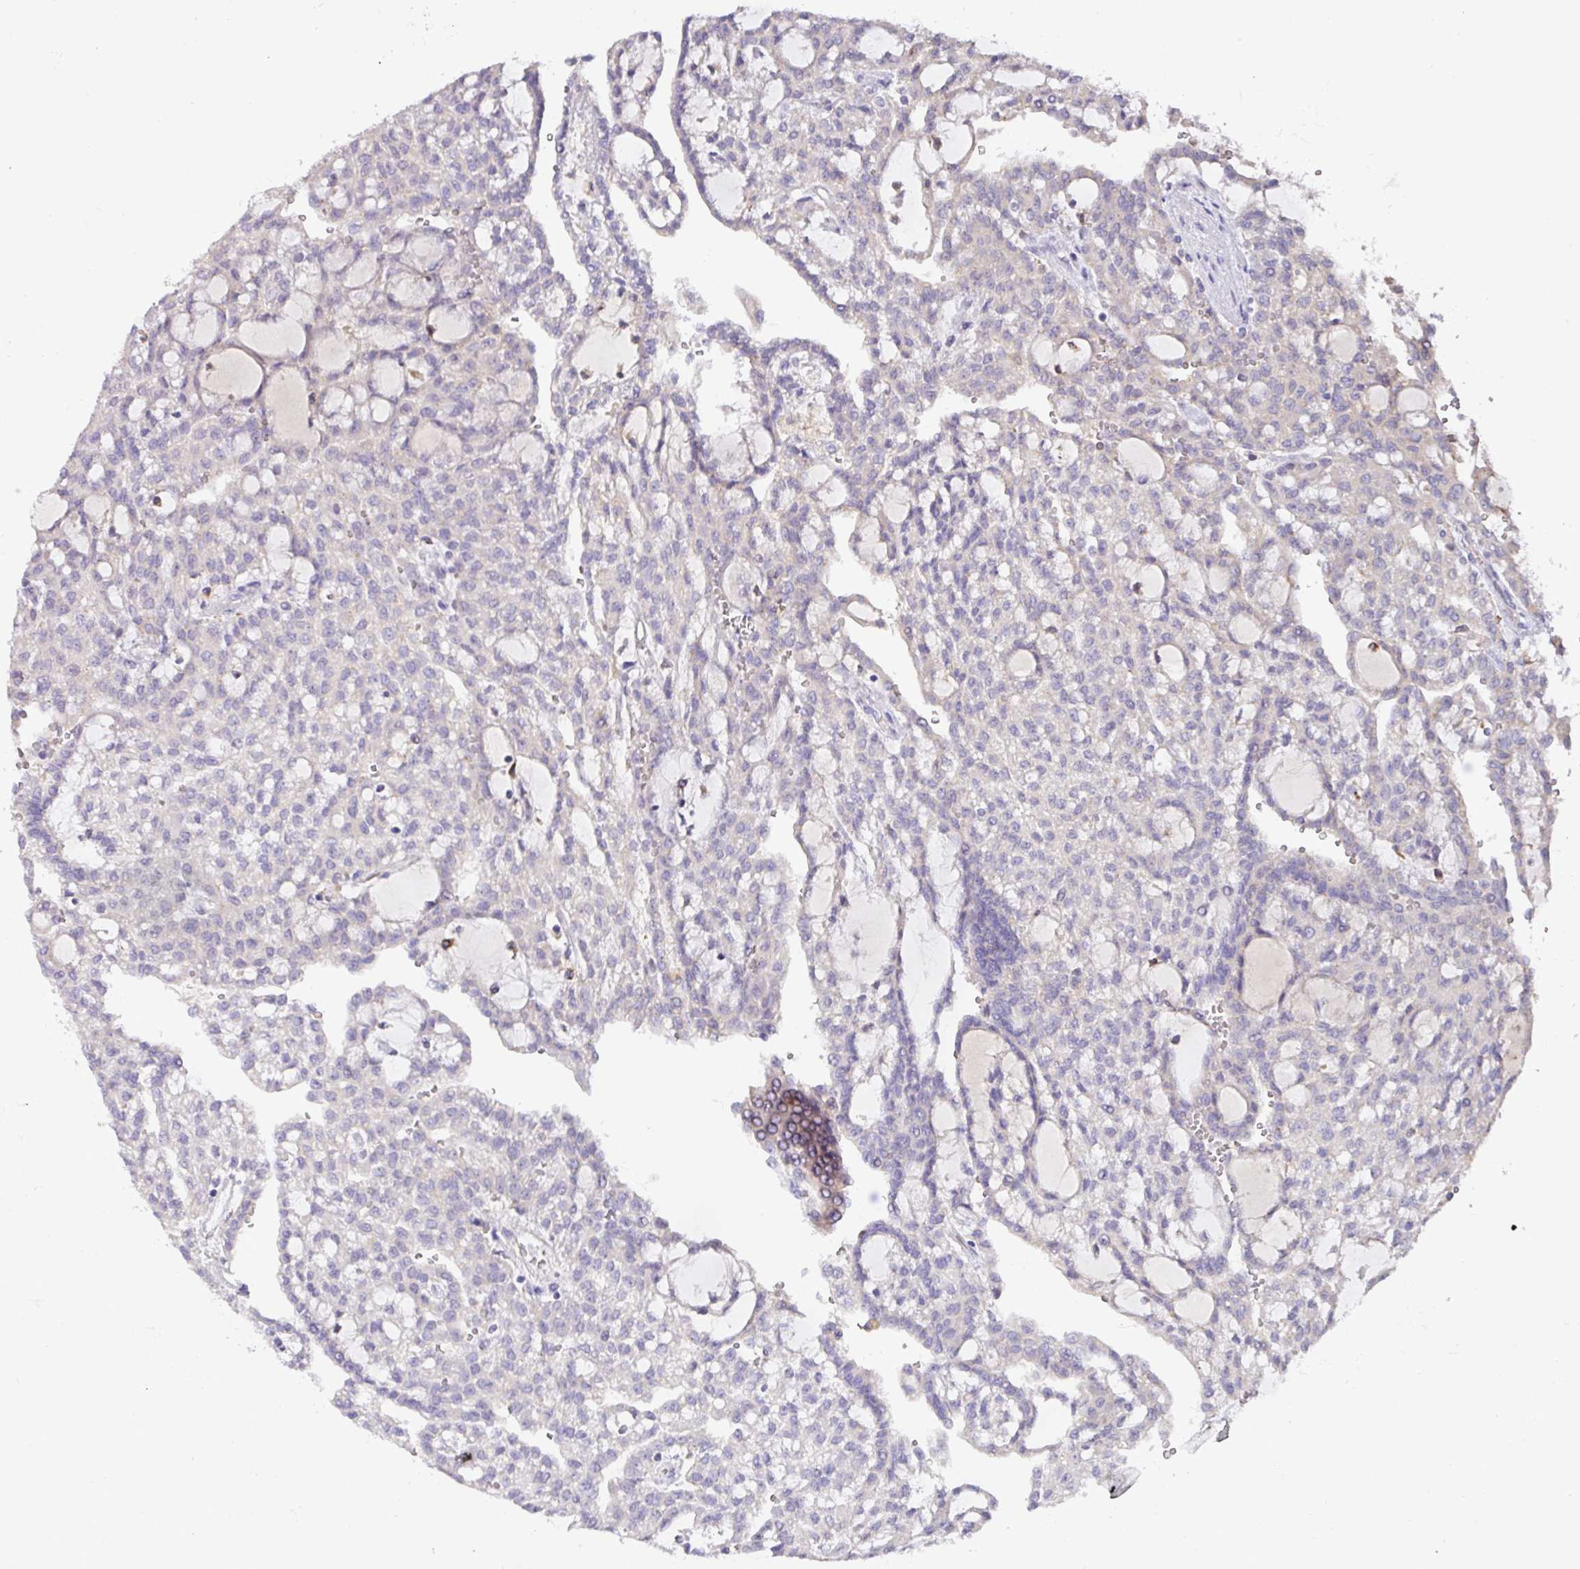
{"staining": {"intensity": "negative", "quantity": "none", "location": "none"}, "tissue": "renal cancer", "cell_type": "Tumor cells", "image_type": "cancer", "snomed": [{"axis": "morphology", "description": "Adenocarcinoma, NOS"}, {"axis": "topography", "description": "Kidney"}], "caption": "Immunohistochemistry photomicrograph of neoplastic tissue: renal cancer stained with DAB (3,3'-diaminobenzidine) displays no significant protein positivity in tumor cells.", "gene": "GCNT7", "patient": {"sex": "male", "age": 63}}